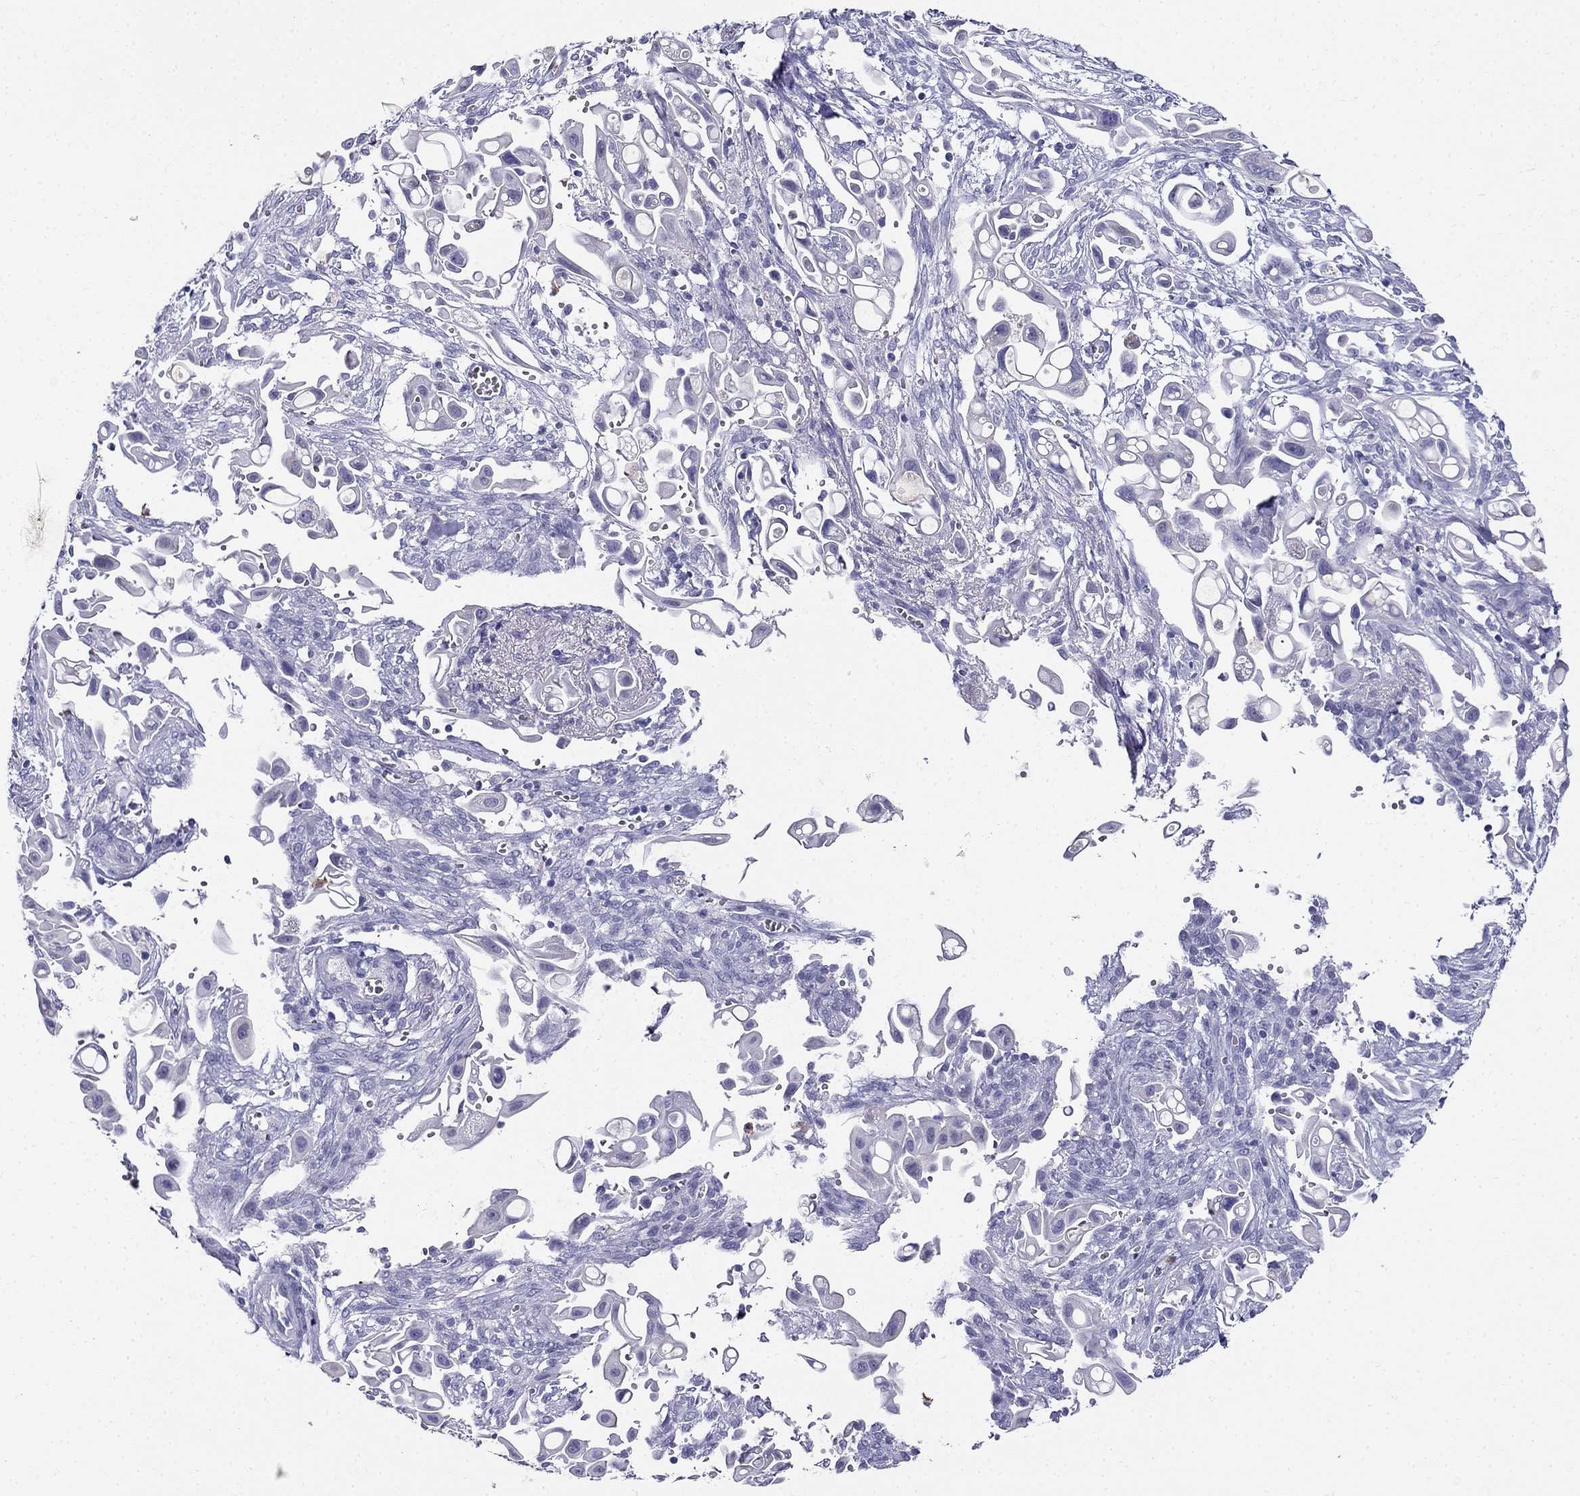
{"staining": {"intensity": "negative", "quantity": "none", "location": "none"}, "tissue": "pancreatic cancer", "cell_type": "Tumor cells", "image_type": "cancer", "snomed": [{"axis": "morphology", "description": "Adenocarcinoma, NOS"}, {"axis": "topography", "description": "Pancreas"}], "caption": "Immunohistochemistry (IHC) photomicrograph of pancreatic adenocarcinoma stained for a protein (brown), which reveals no positivity in tumor cells.", "gene": "PPP1R36", "patient": {"sex": "male", "age": 50}}